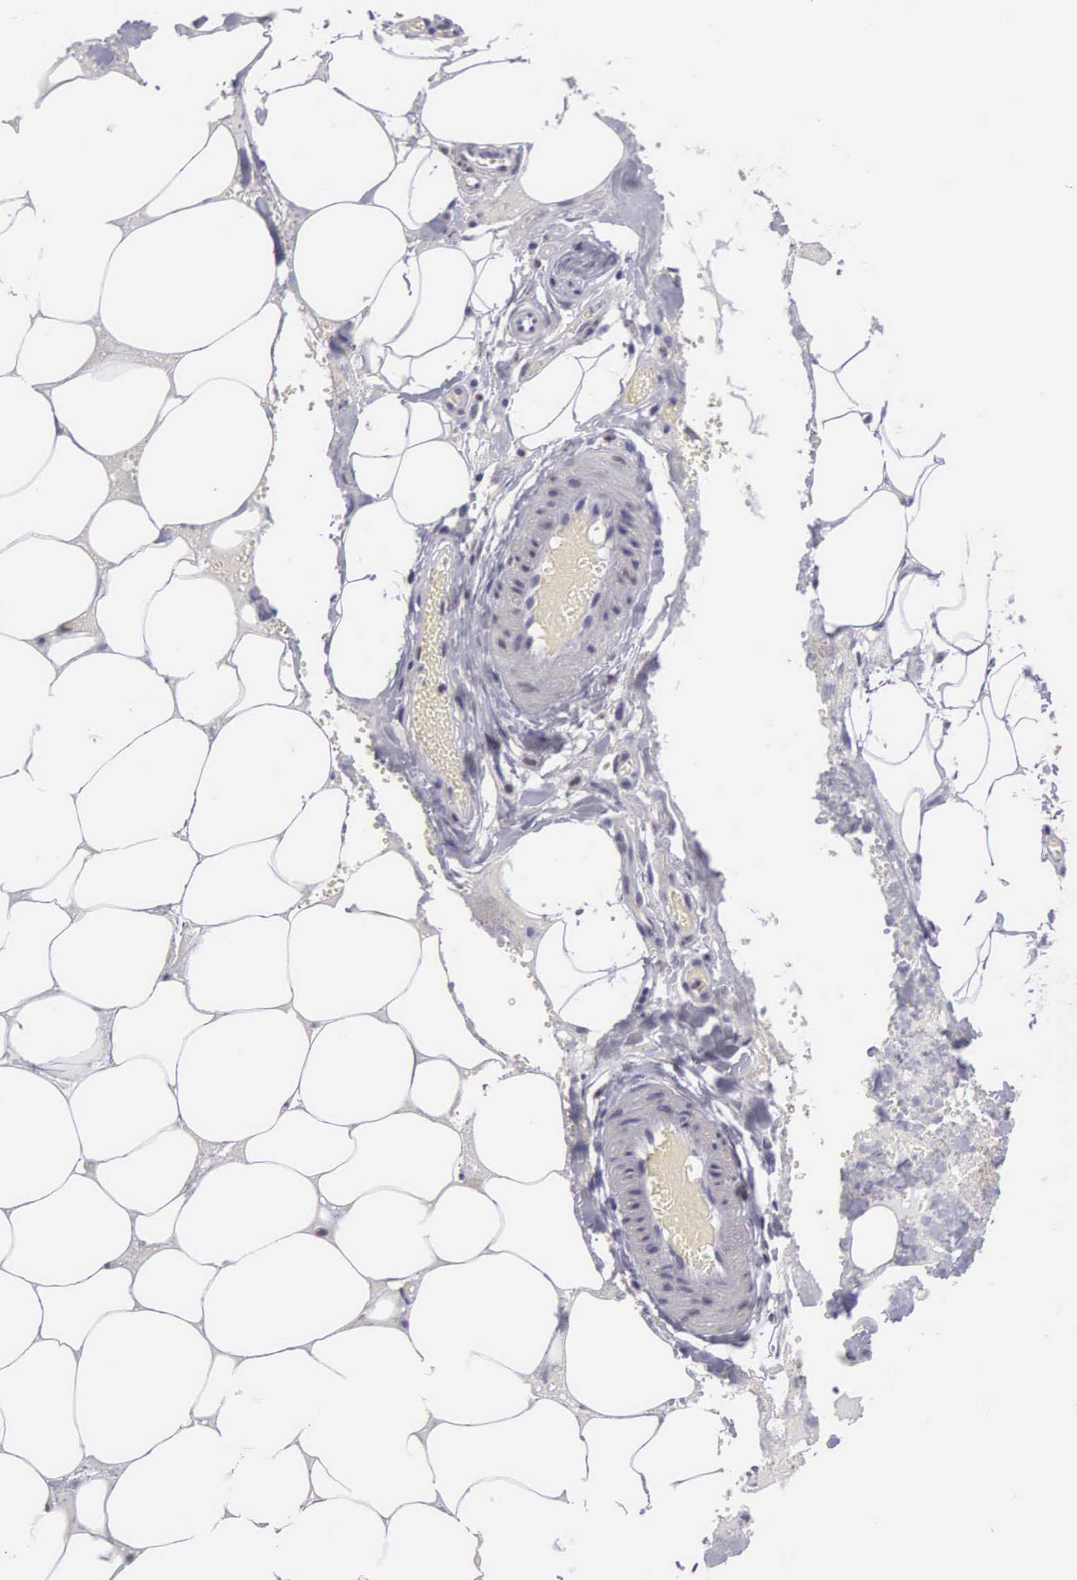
{"staining": {"intensity": "moderate", "quantity": ">75%", "location": "nuclear"}, "tissue": "smooth muscle", "cell_type": "Smooth muscle cells", "image_type": "normal", "snomed": [{"axis": "morphology", "description": "Normal tissue, NOS"}, {"axis": "topography", "description": "Uterus"}], "caption": "Smooth muscle cells reveal moderate nuclear expression in approximately >75% of cells in benign smooth muscle. (DAB IHC with brightfield microscopy, high magnification).", "gene": "ETV6", "patient": {"sex": "female", "age": 56}}